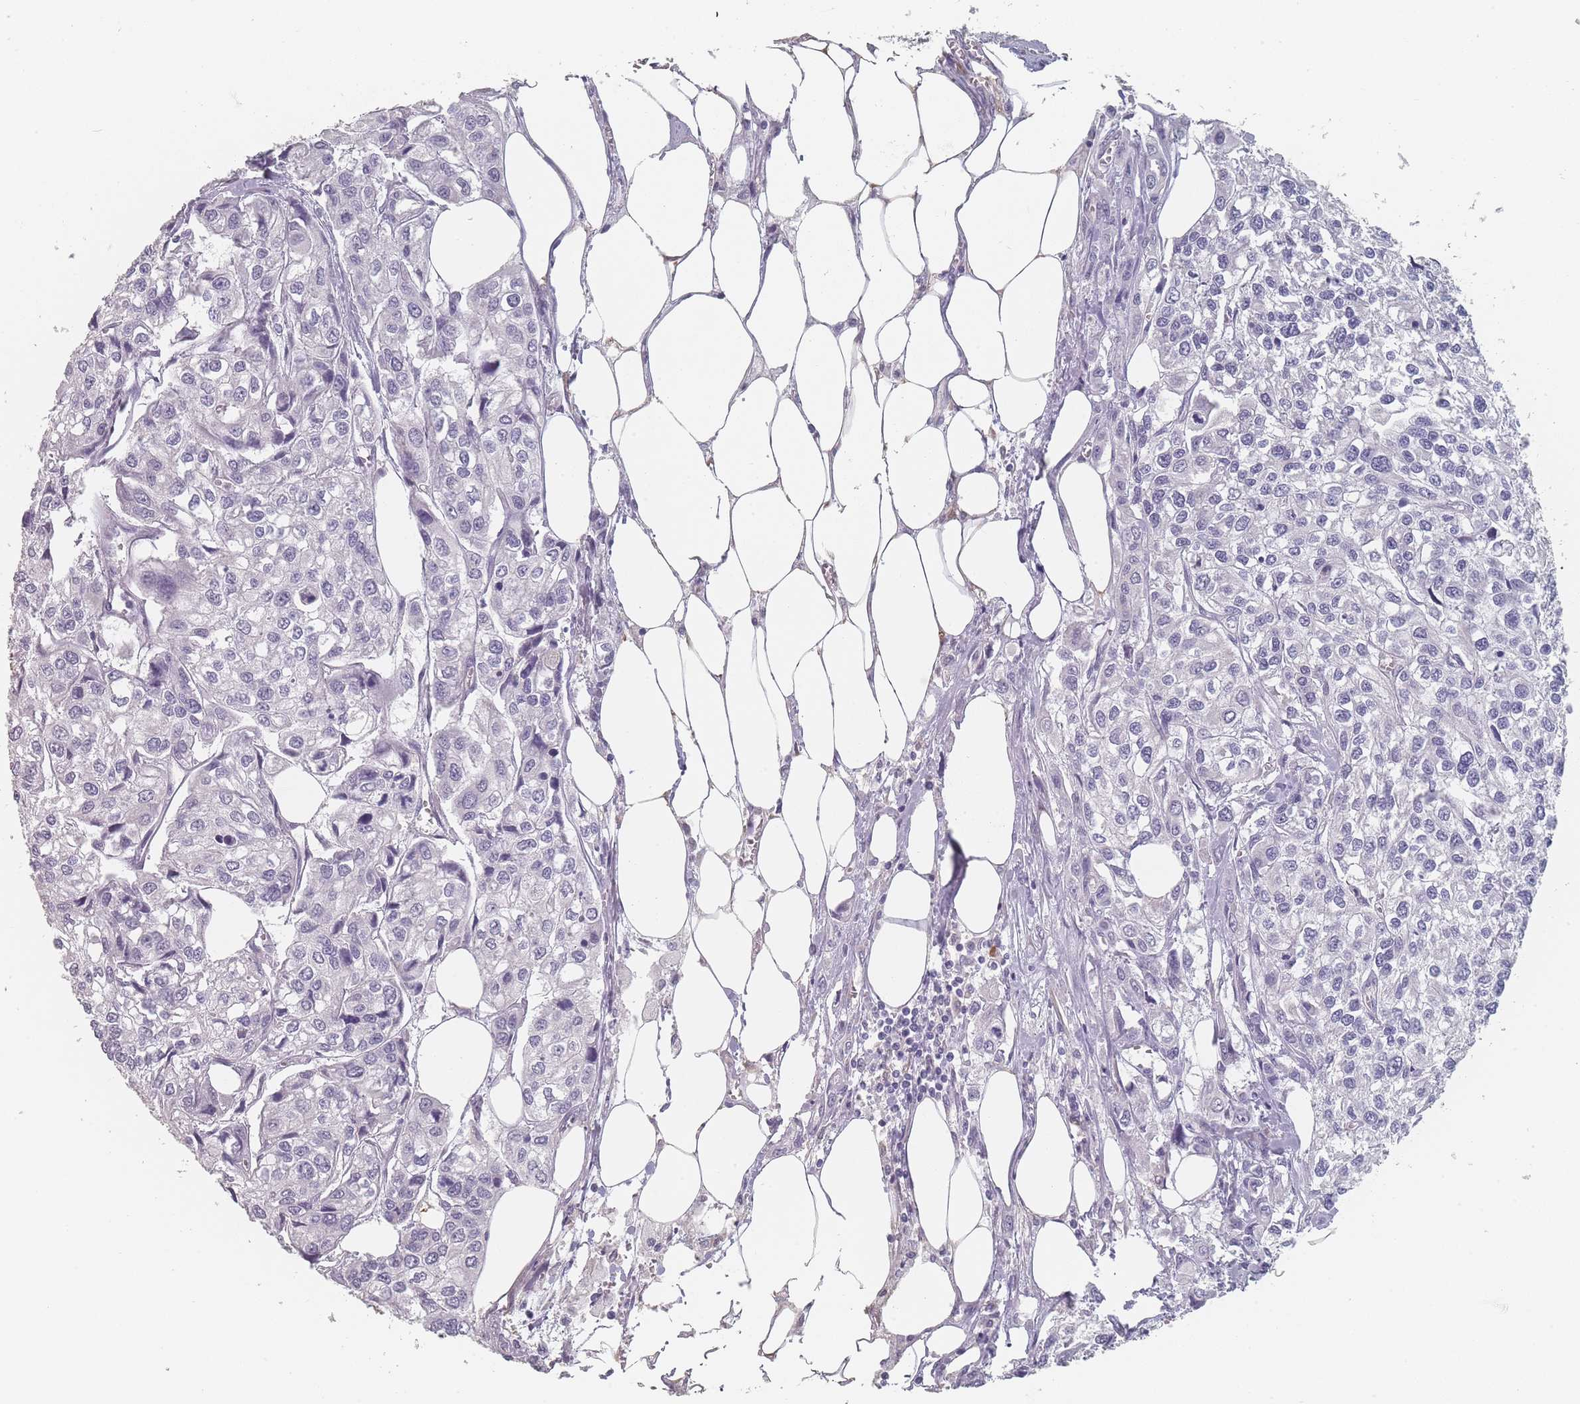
{"staining": {"intensity": "negative", "quantity": "none", "location": "none"}, "tissue": "urothelial cancer", "cell_type": "Tumor cells", "image_type": "cancer", "snomed": [{"axis": "morphology", "description": "Urothelial carcinoma, High grade"}, {"axis": "topography", "description": "Urinary bladder"}], "caption": "IHC of human urothelial cancer exhibits no positivity in tumor cells.", "gene": "SLC35E4", "patient": {"sex": "male", "age": 67}}